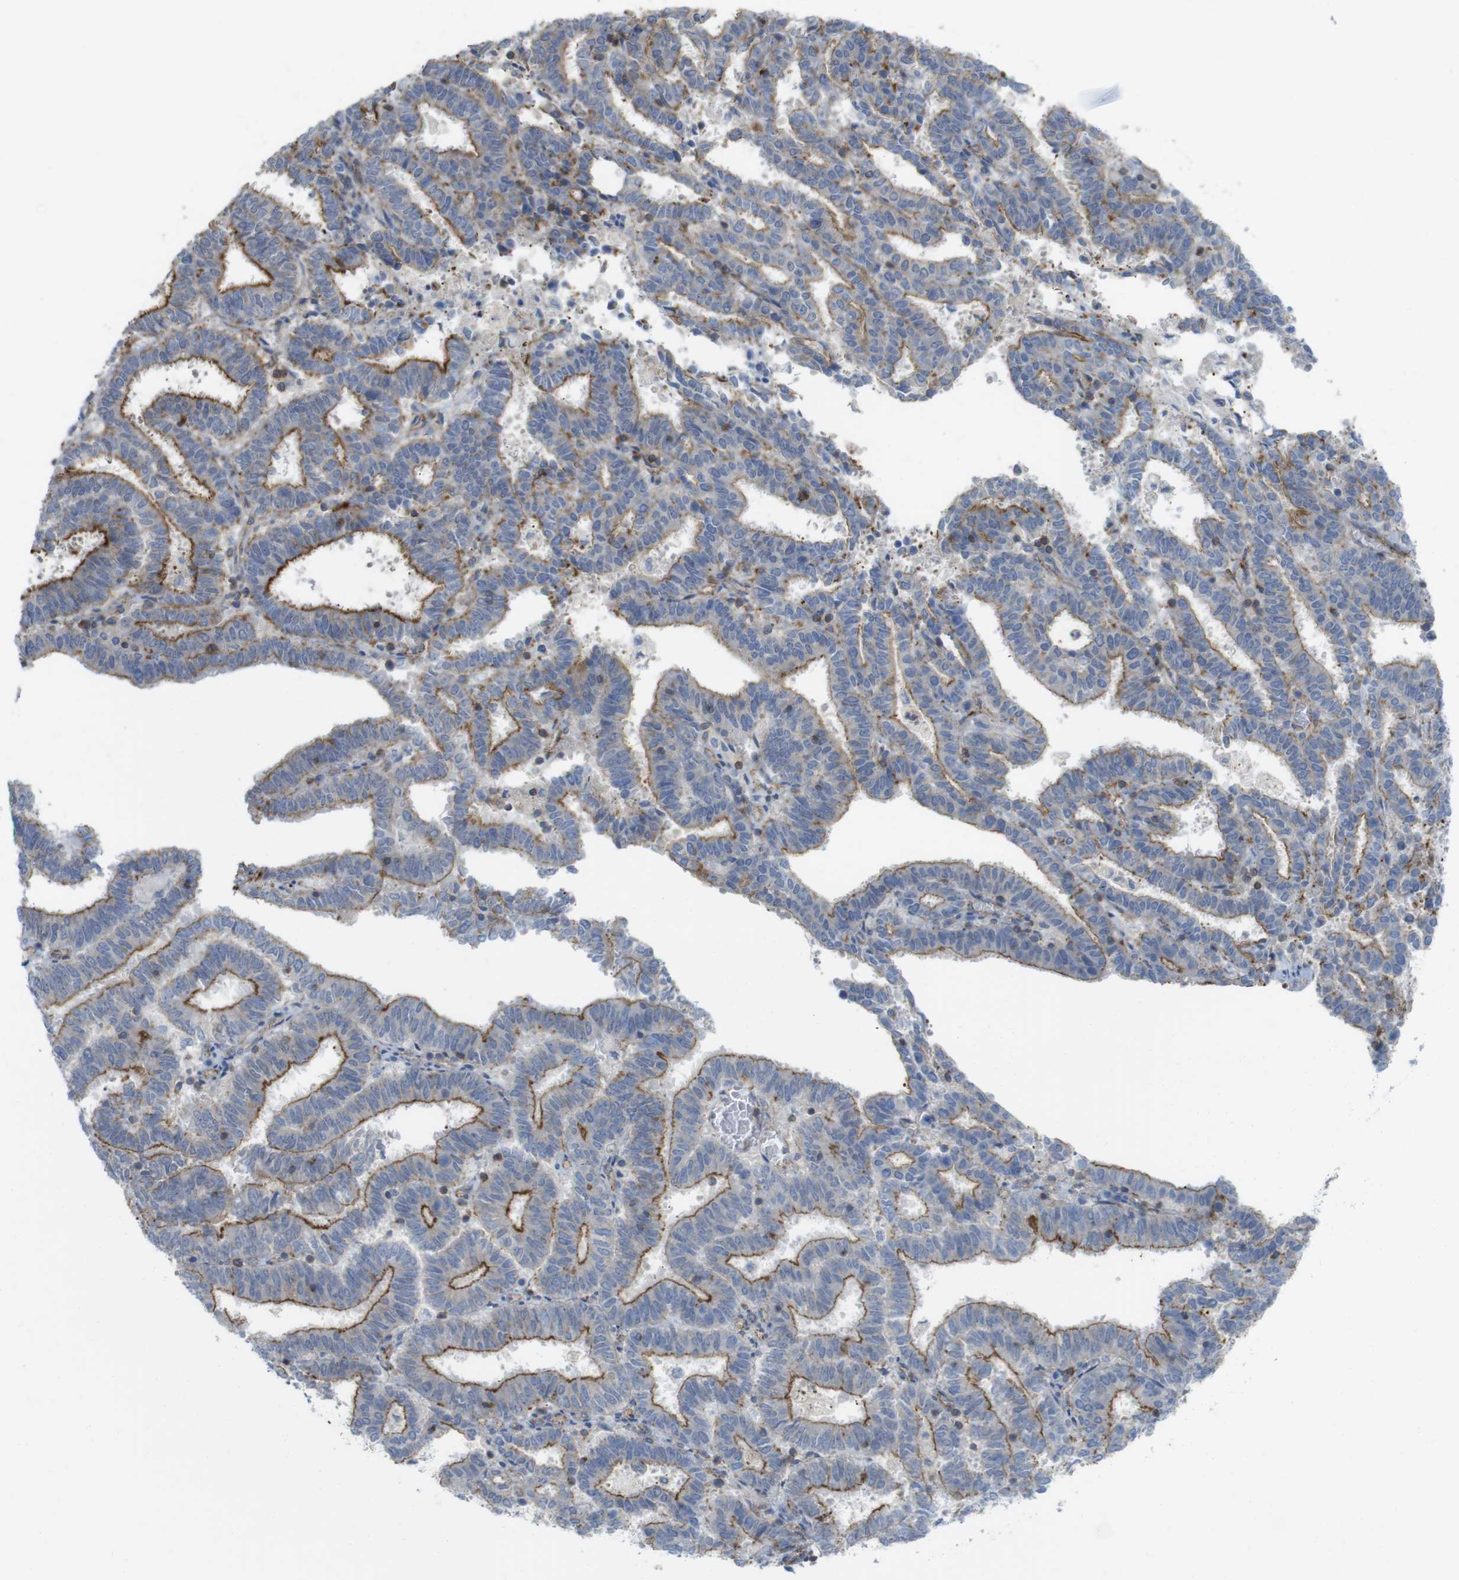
{"staining": {"intensity": "moderate", "quantity": ">75%", "location": "cytoplasmic/membranous"}, "tissue": "endometrial cancer", "cell_type": "Tumor cells", "image_type": "cancer", "snomed": [{"axis": "morphology", "description": "Adenocarcinoma, NOS"}, {"axis": "topography", "description": "Uterus"}], "caption": "The micrograph demonstrates staining of endometrial cancer (adenocarcinoma), revealing moderate cytoplasmic/membranous protein staining (brown color) within tumor cells.", "gene": "PREX2", "patient": {"sex": "female", "age": 83}}